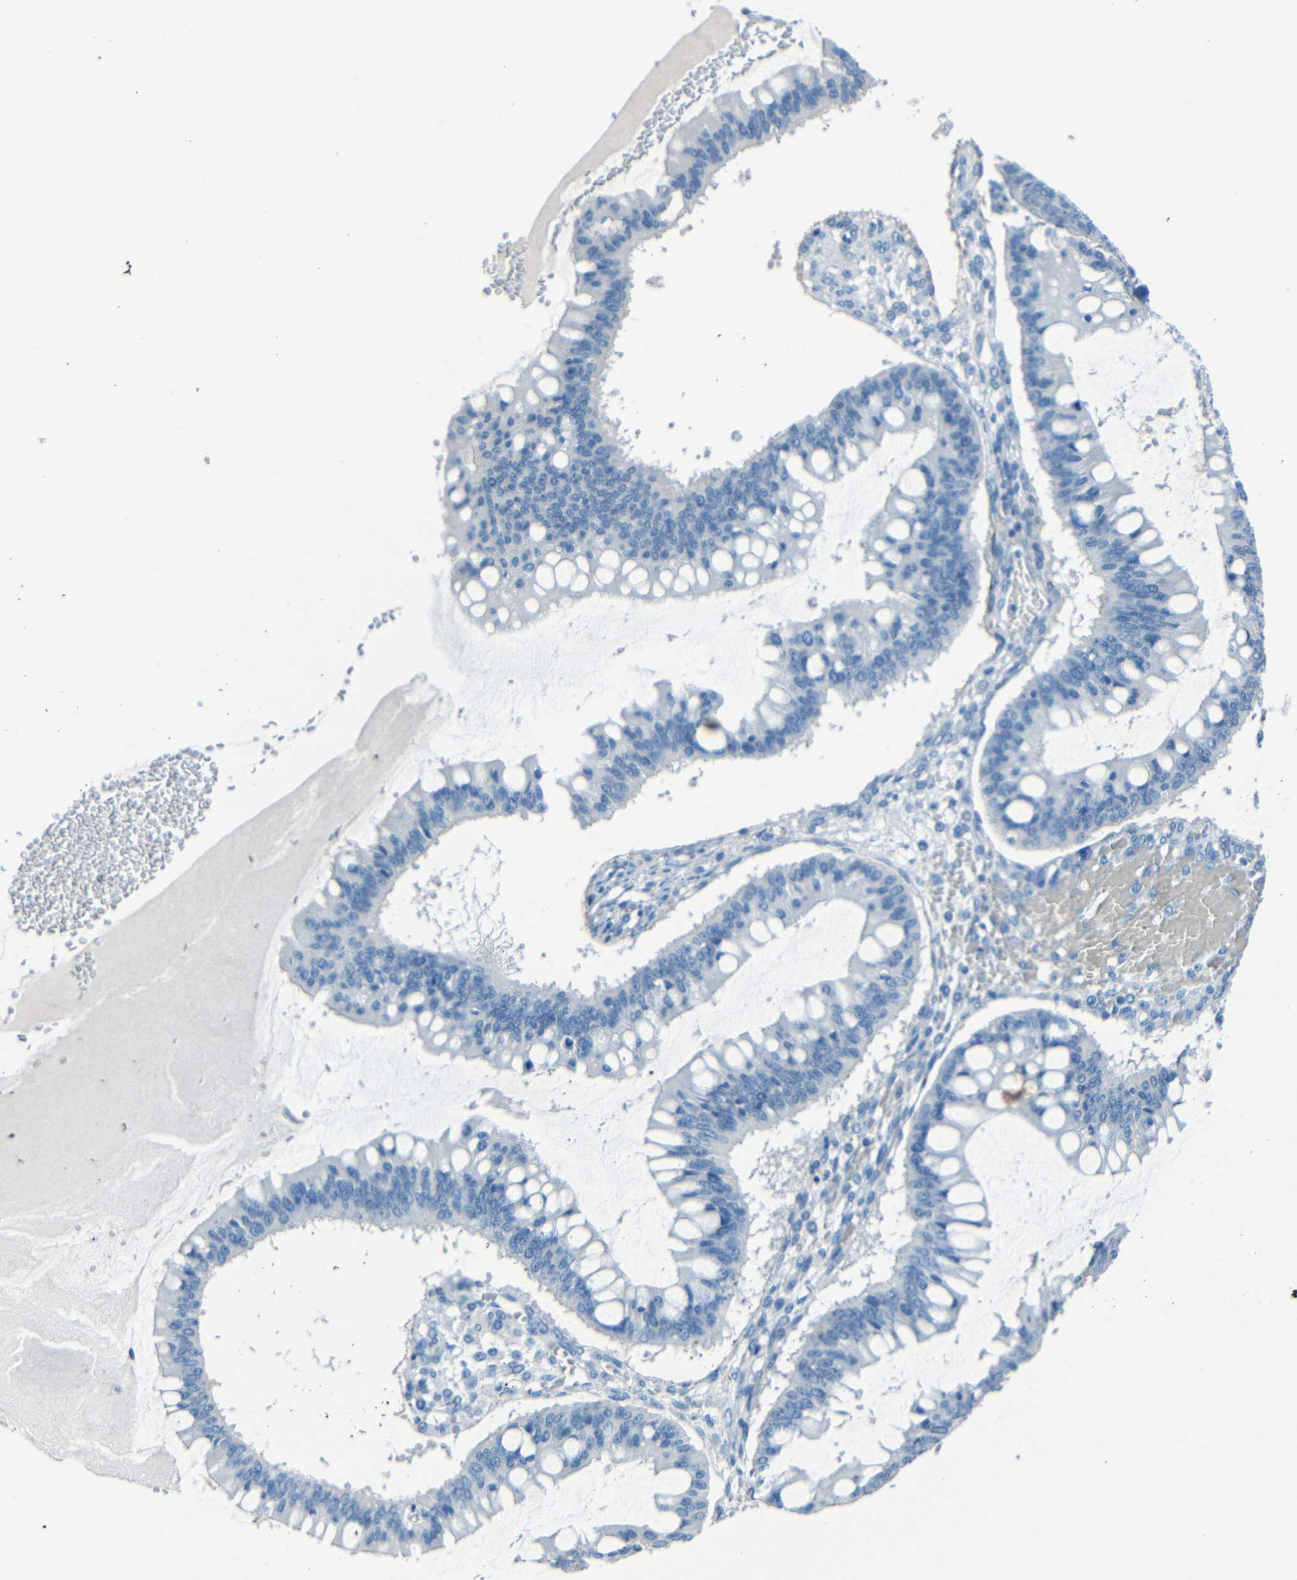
{"staining": {"intensity": "negative", "quantity": "none", "location": "none"}, "tissue": "ovarian cancer", "cell_type": "Tumor cells", "image_type": "cancer", "snomed": [{"axis": "morphology", "description": "Cystadenocarcinoma, mucinous, NOS"}, {"axis": "topography", "description": "Ovary"}], "caption": "This is an immunohistochemistry image of human ovarian cancer (mucinous cystadenocarcinoma). There is no expression in tumor cells.", "gene": "FBN2", "patient": {"sex": "female", "age": 73}}